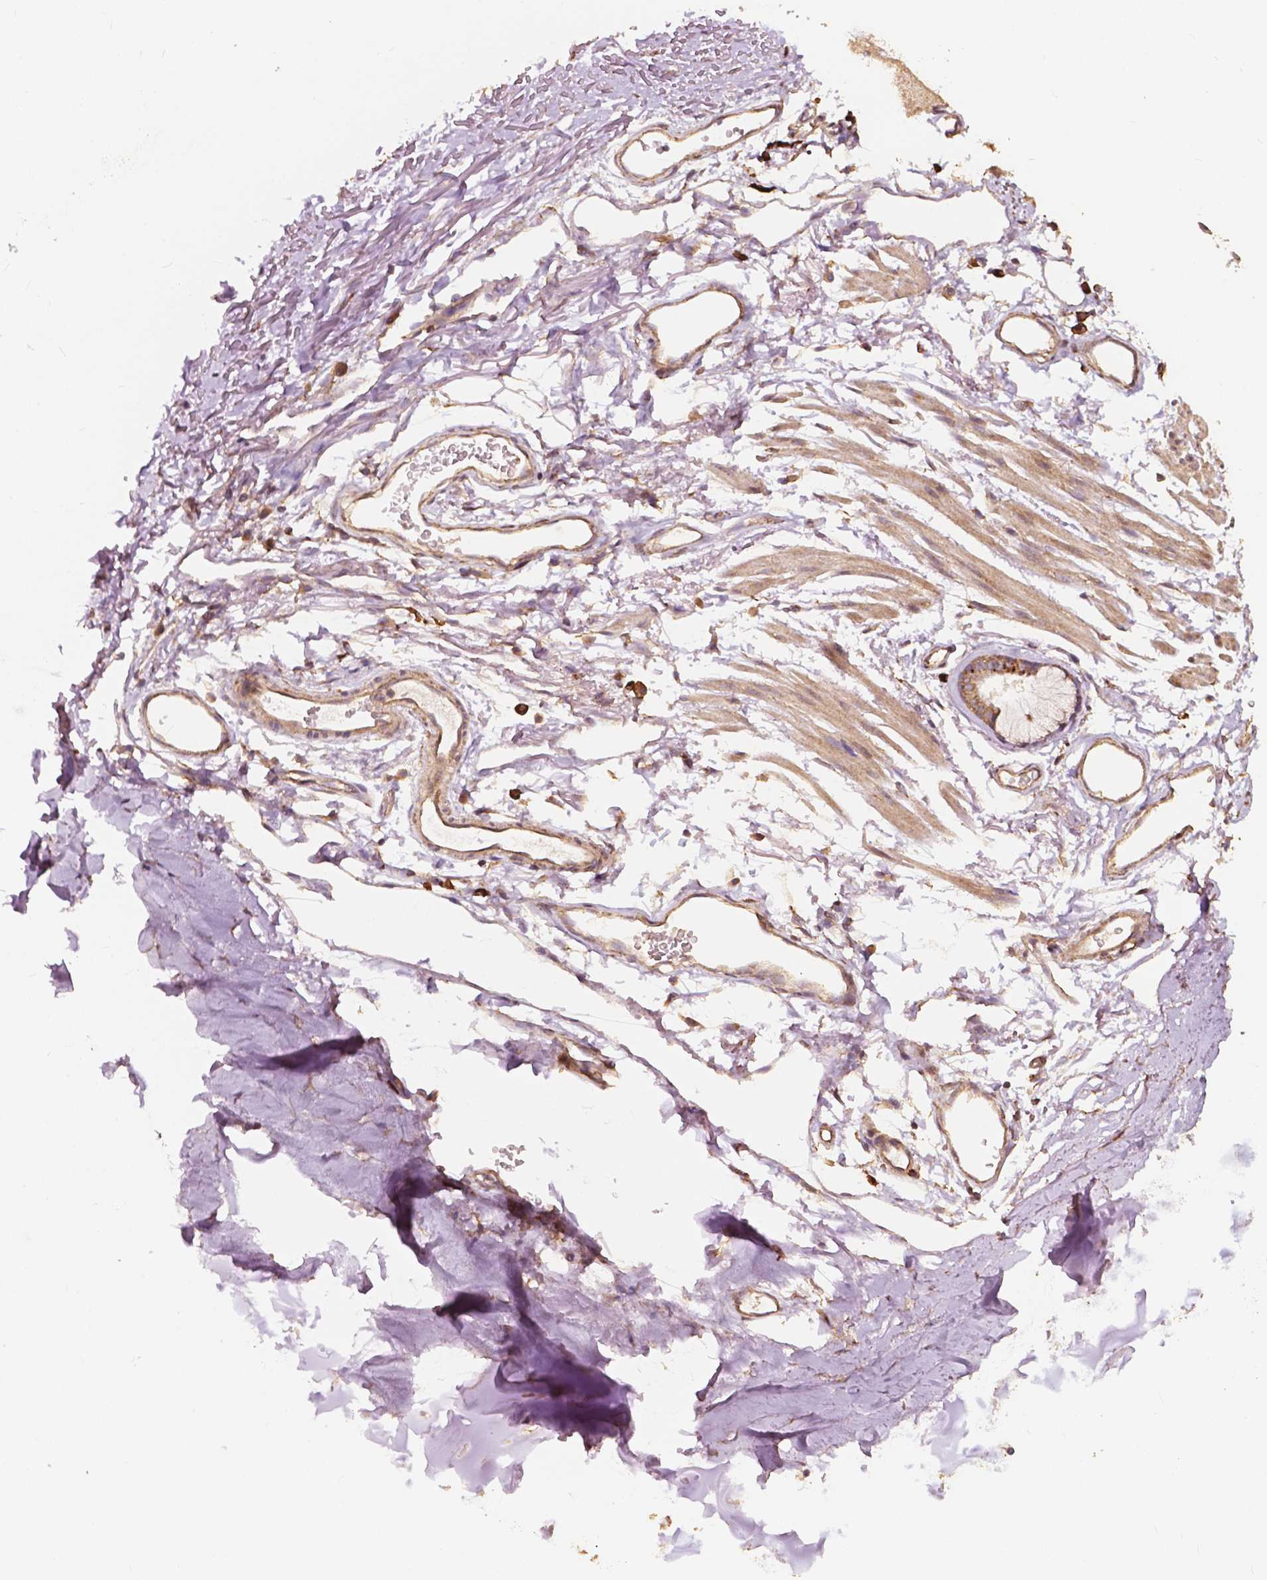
{"staining": {"intensity": "moderate", "quantity": ">75%", "location": "cytoplasmic/membranous"}, "tissue": "soft tissue", "cell_type": "Chondrocytes", "image_type": "normal", "snomed": [{"axis": "morphology", "description": "Normal tissue, NOS"}, {"axis": "topography", "description": "Cartilage tissue"}, {"axis": "topography", "description": "Bronchus"}], "caption": "A medium amount of moderate cytoplasmic/membranous staining is present in approximately >75% of chondrocytes in benign soft tissue. (DAB = brown stain, brightfield microscopy at high magnification).", "gene": "G3BP1", "patient": {"sex": "female", "age": 79}}